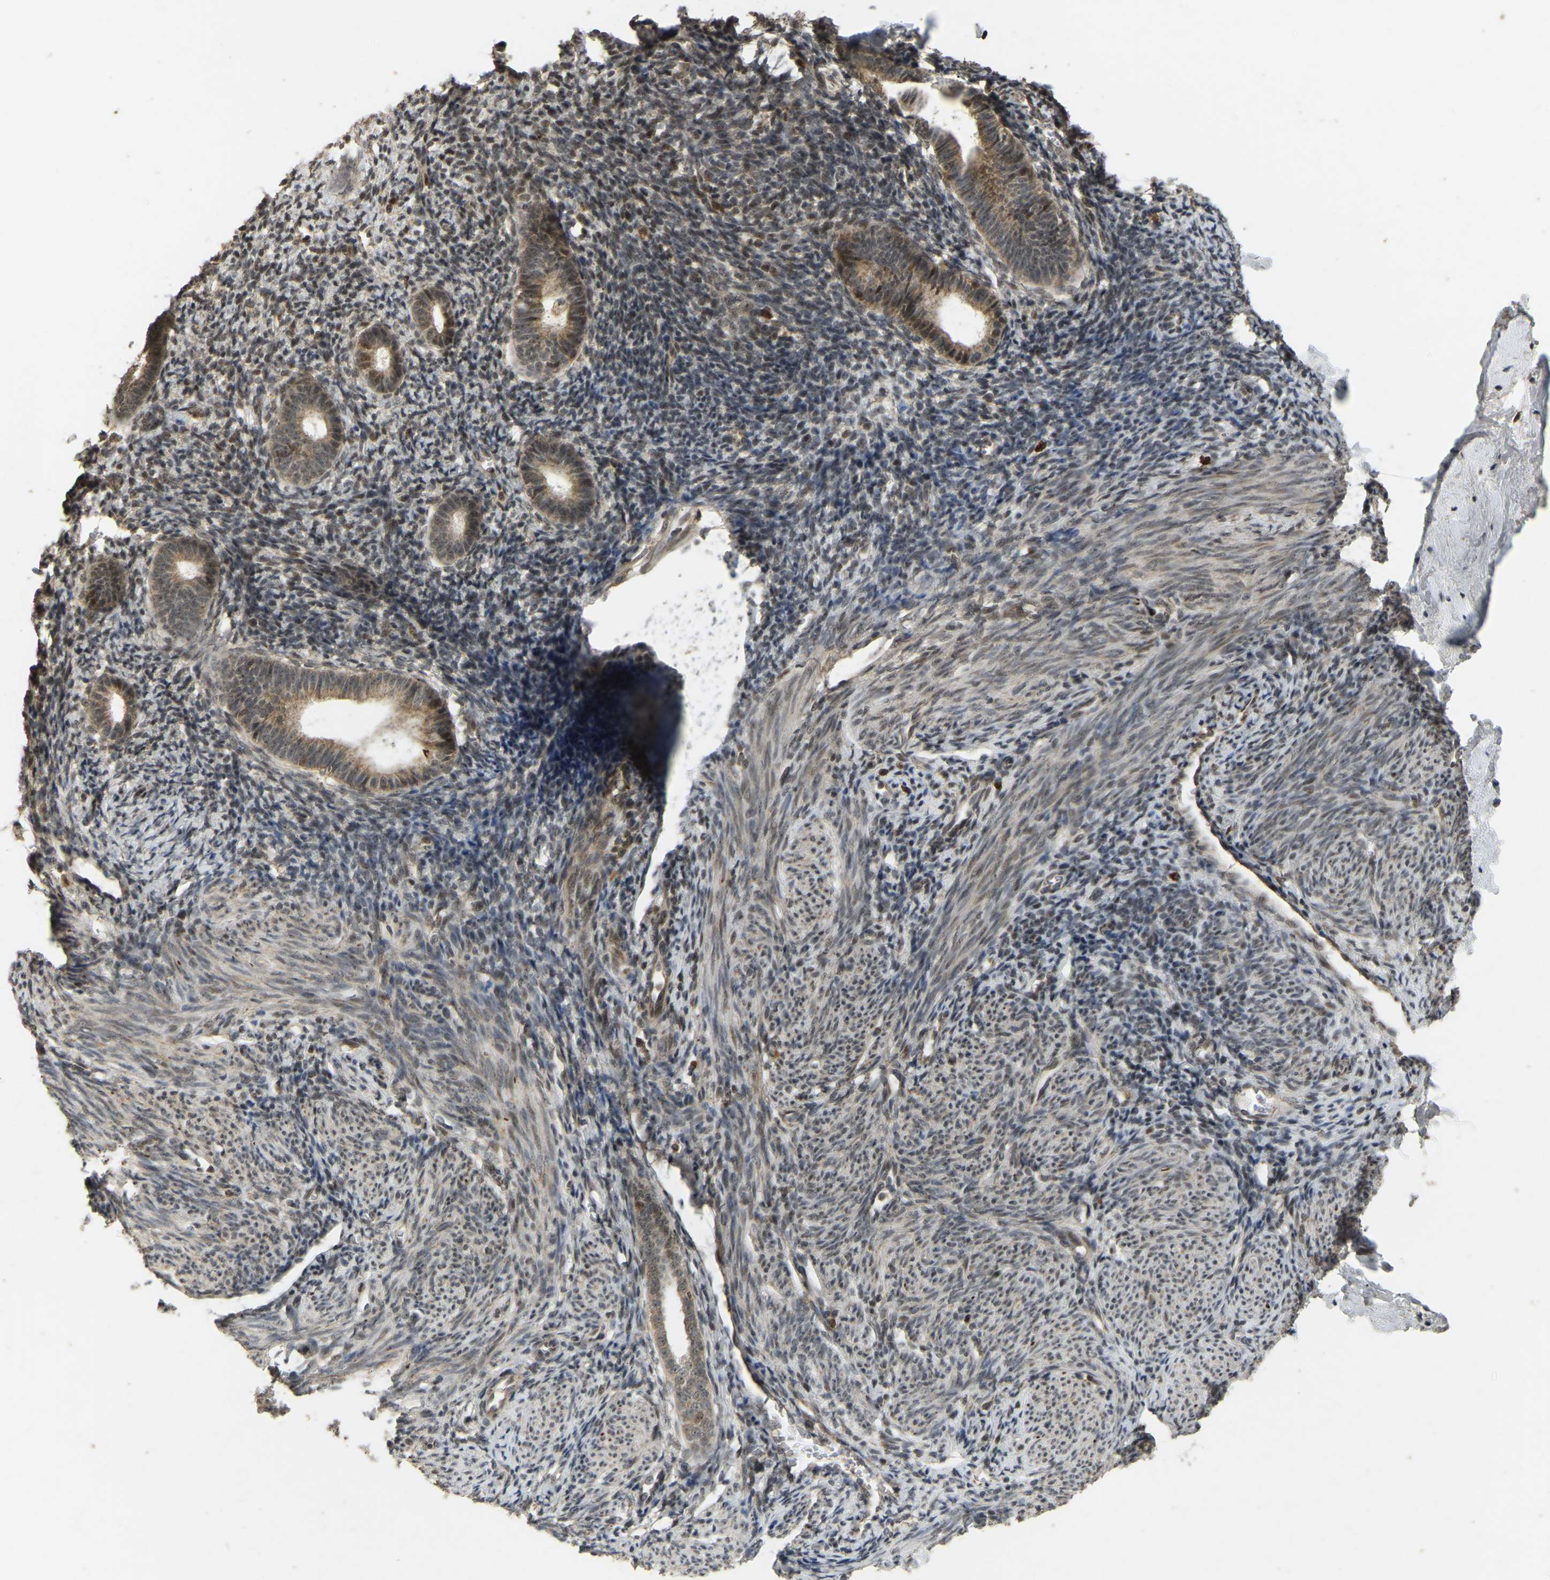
{"staining": {"intensity": "moderate", "quantity": "<25%", "location": "cytoplasmic/membranous,nuclear"}, "tissue": "endometrium", "cell_type": "Cells in endometrial stroma", "image_type": "normal", "snomed": [{"axis": "morphology", "description": "Normal tissue, NOS"}, {"axis": "morphology", "description": "Adenocarcinoma, NOS"}, {"axis": "topography", "description": "Endometrium"}], "caption": "Immunohistochemical staining of benign endometrium demonstrates moderate cytoplasmic/membranous,nuclear protein positivity in about <25% of cells in endometrial stroma.", "gene": "BRF2", "patient": {"sex": "female", "age": 57}}